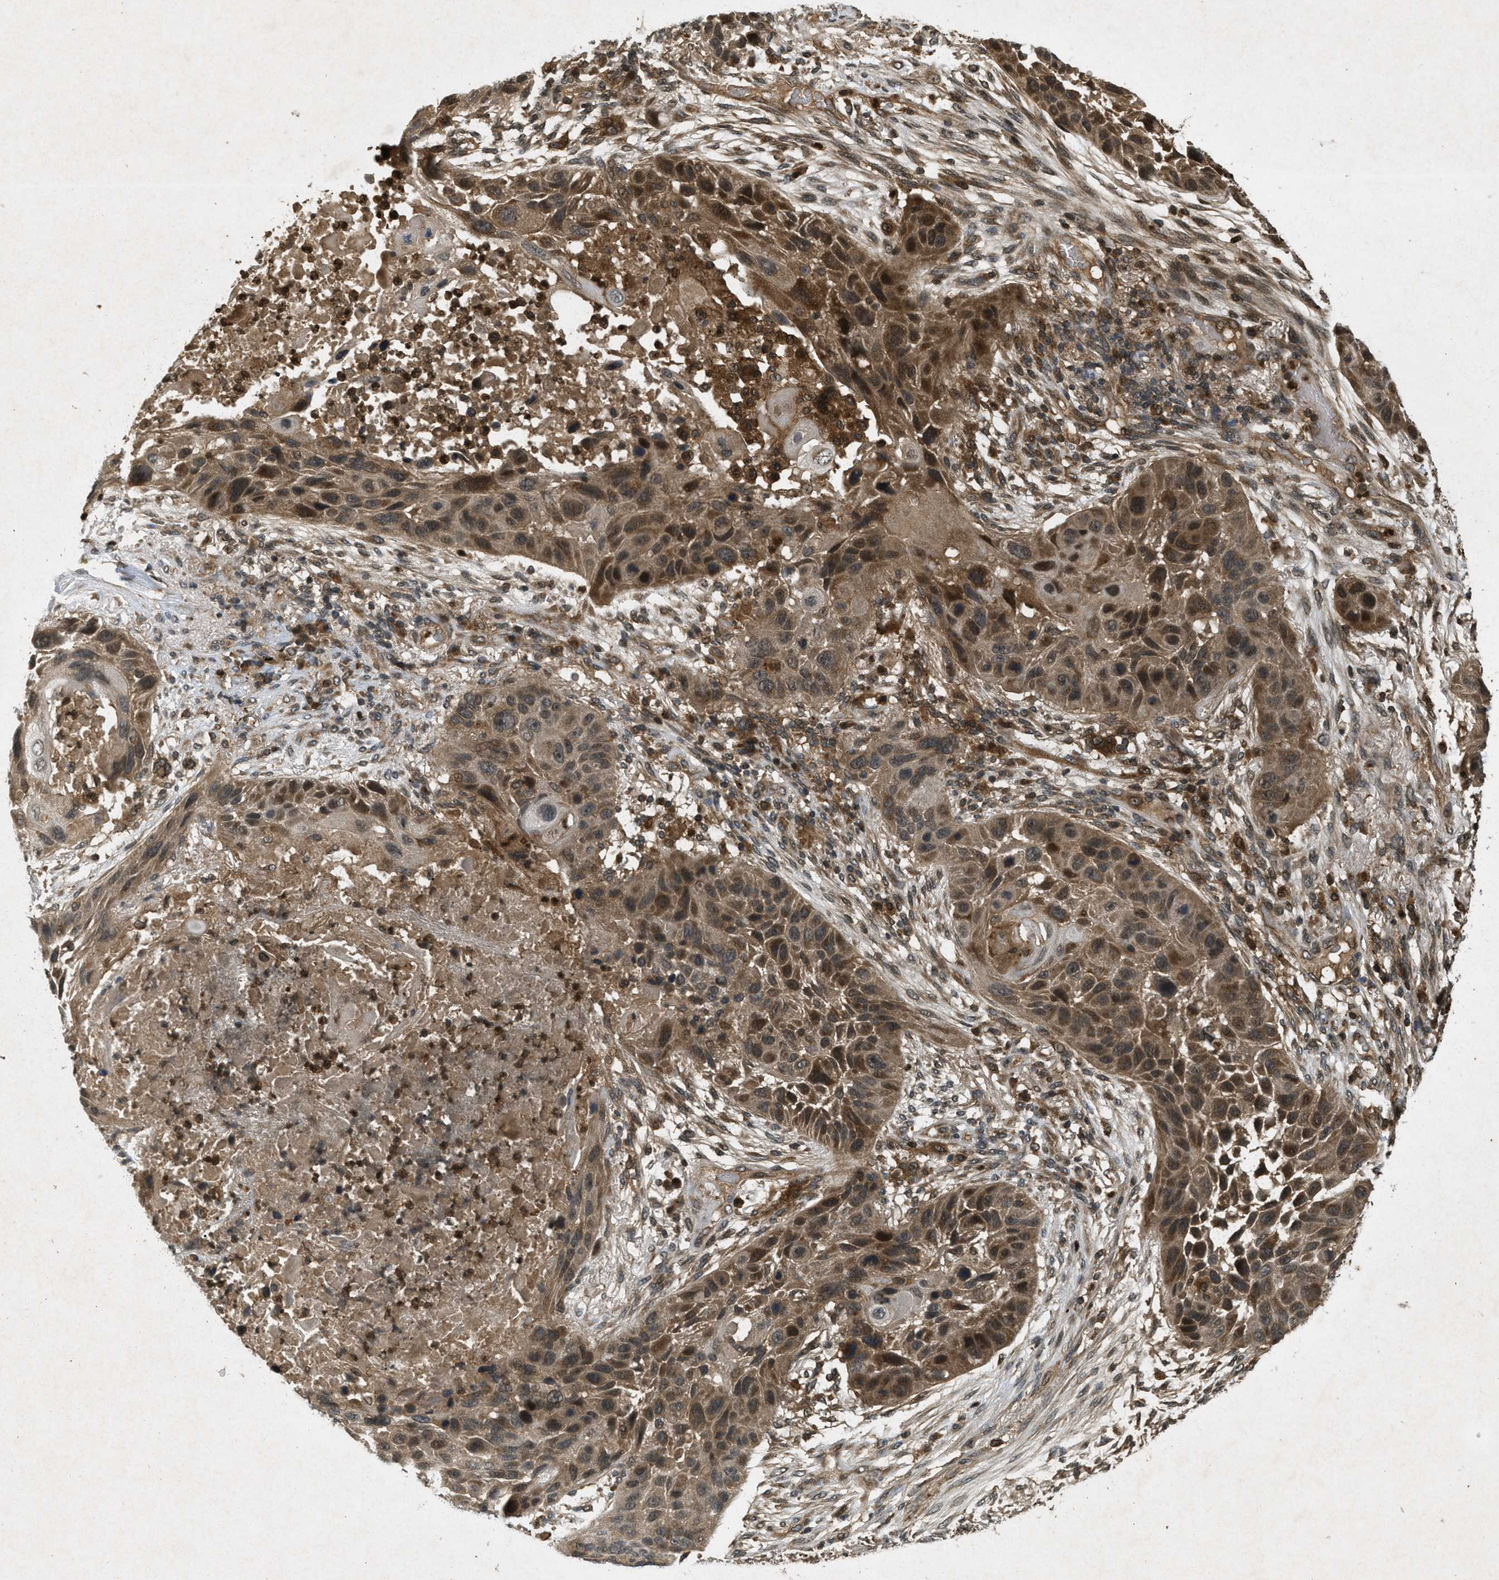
{"staining": {"intensity": "moderate", "quantity": ">75%", "location": "cytoplasmic/membranous,nuclear"}, "tissue": "lung cancer", "cell_type": "Tumor cells", "image_type": "cancer", "snomed": [{"axis": "morphology", "description": "Squamous cell carcinoma, NOS"}, {"axis": "topography", "description": "Lung"}], "caption": "A medium amount of moderate cytoplasmic/membranous and nuclear staining is seen in about >75% of tumor cells in lung squamous cell carcinoma tissue.", "gene": "ATG7", "patient": {"sex": "male", "age": 57}}